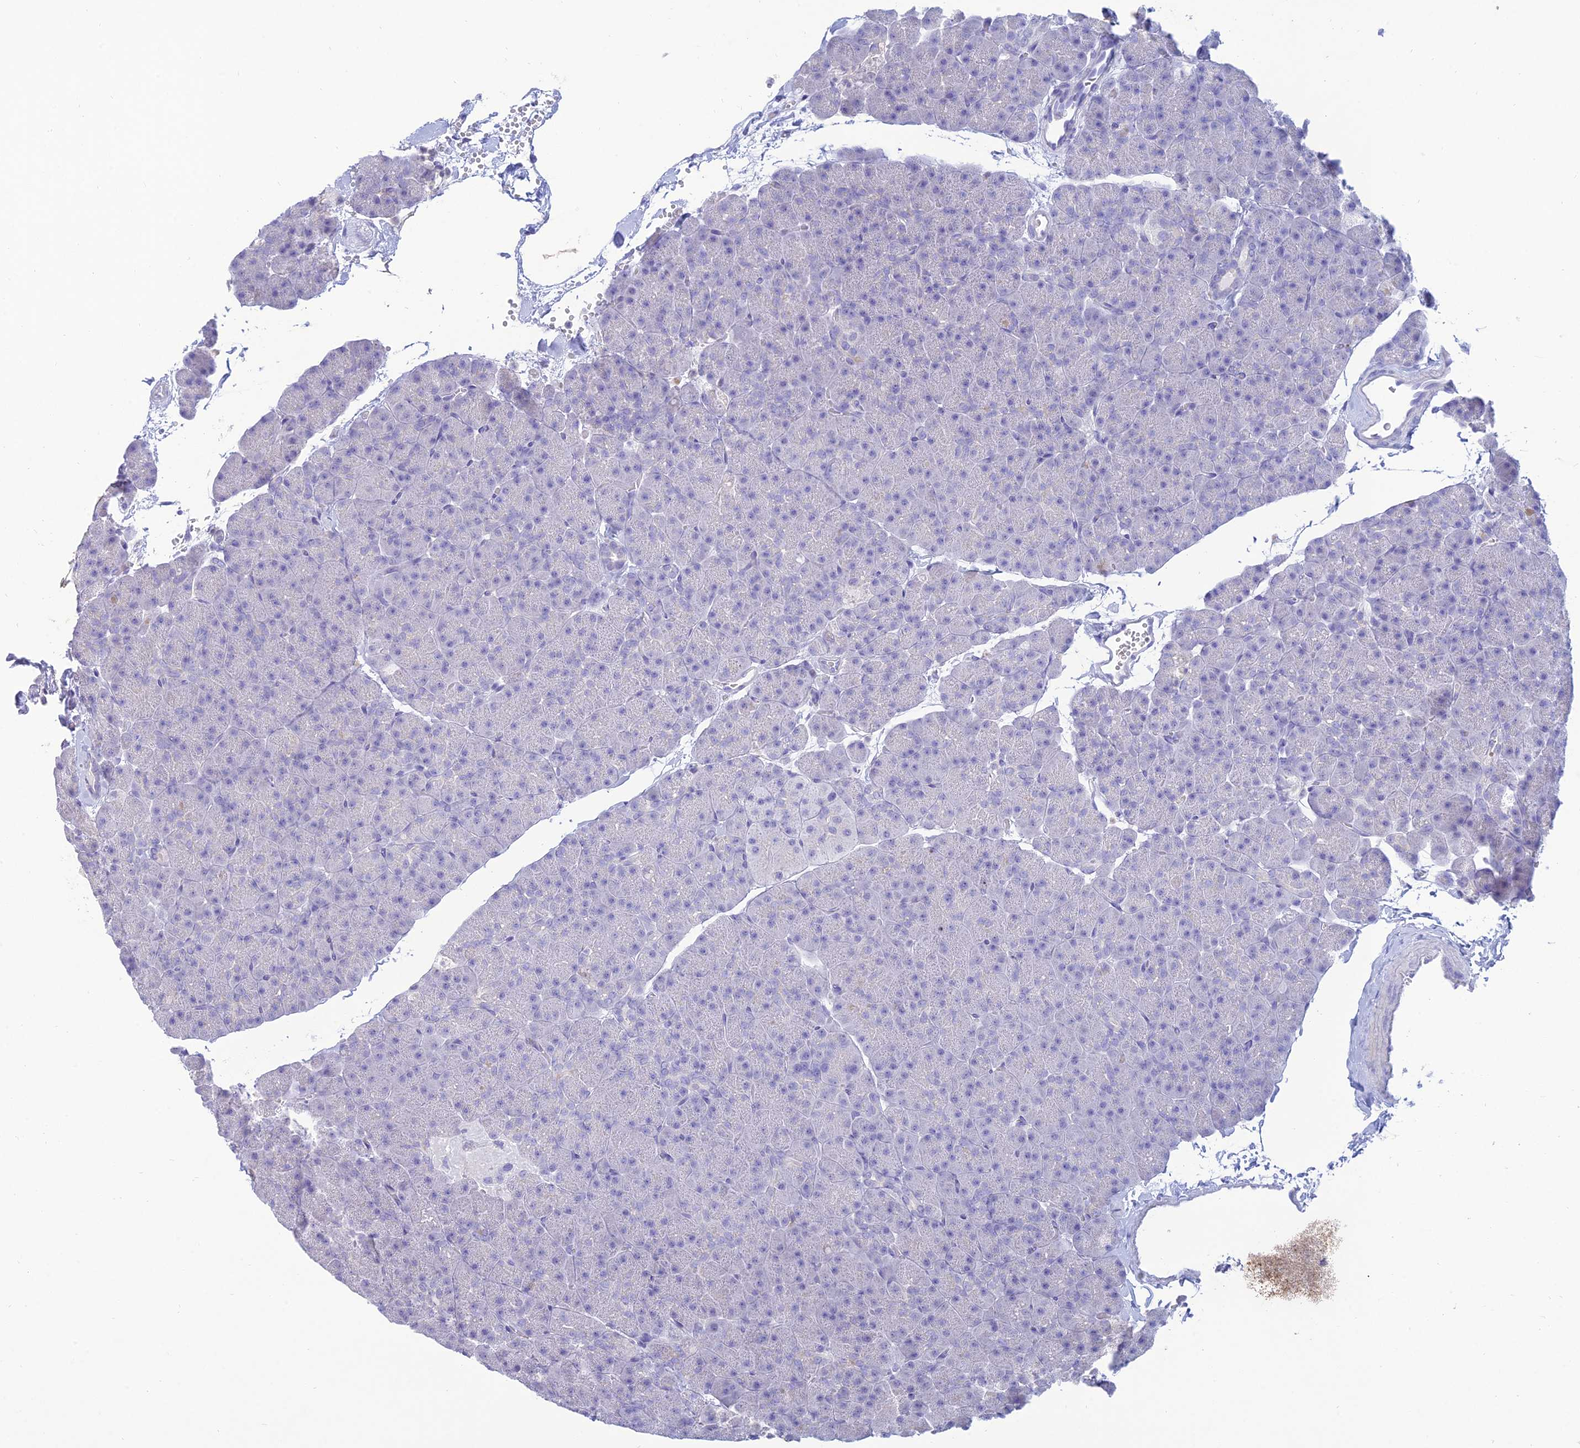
{"staining": {"intensity": "negative", "quantity": "none", "location": "none"}, "tissue": "pancreas", "cell_type": "Exocrine glandular cells", "image_type": "normal", "snomed": [{"axis": "morphology", "description": "Normal tissue, NOS"}, {"axis": "topography", "description": "Pancreas"}], "caption": "DAB (3,3'-diaminobenzidine) immunohistochemical staining of unremarkable human pancreas shows no significant positivity in exocrine glandular cells.", "gene": "MAL2", "patient": {"sex": "male", "age": 36}}